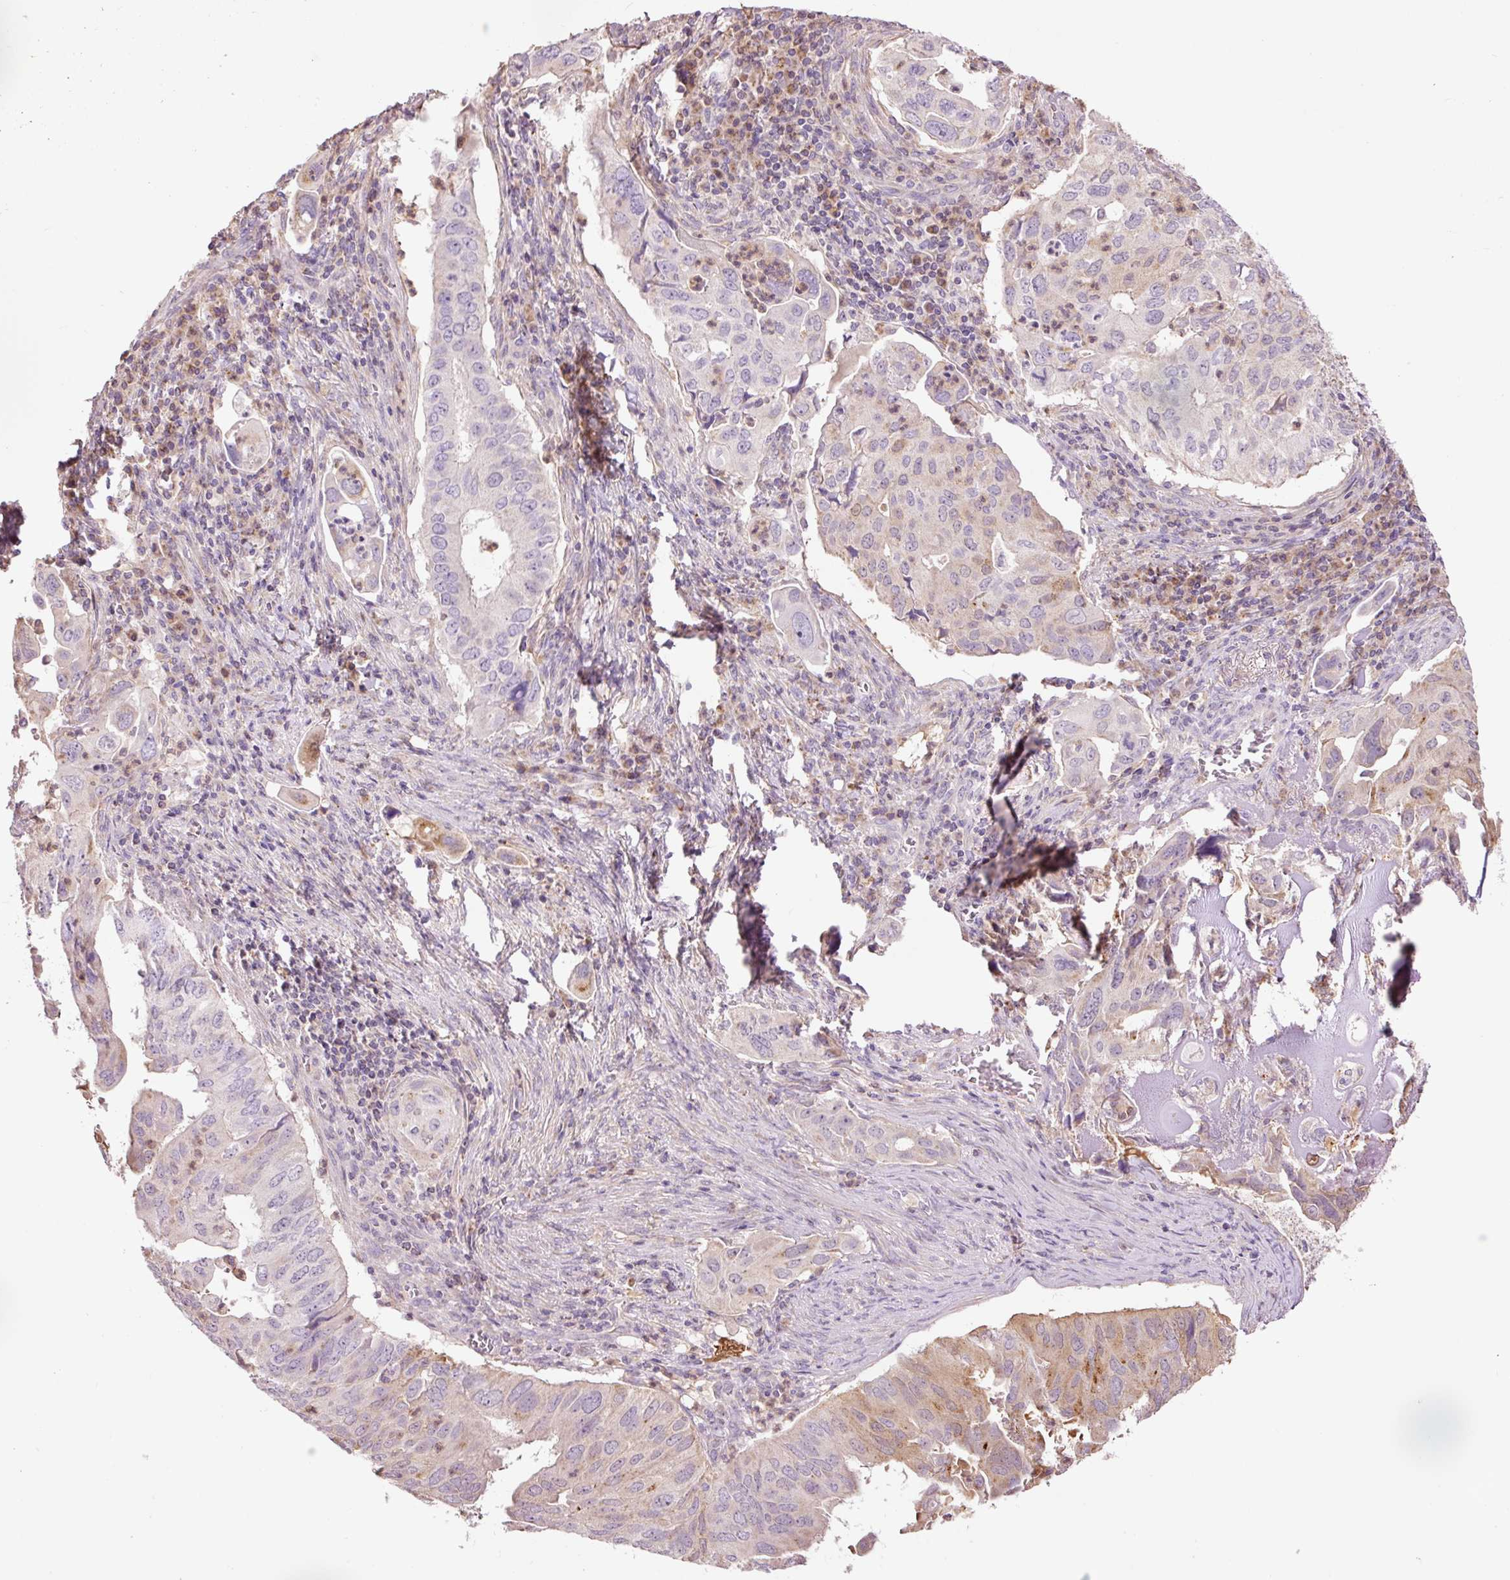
{"staining": {"intensity": "moderate", "quantity": "<25%", "location": "cytoplasmic/membranous"}, "tissue": "lung cancer", "cell_type": "Tumor cells", "image_type": "cancer", "snomed": [{"axis": "morphology", "description": "Adenocarcinoma, NOS"}, {"axis": "topography", "description": "Lung"}], "caption": "Protein positivity by IHC displays moderate cytoplasmic/membranous staining in approximately <25% of tumor cells in lung adenocarcinoma.", "gene": "PRDX5", "patient": {"sex": "male", "age": 48}}